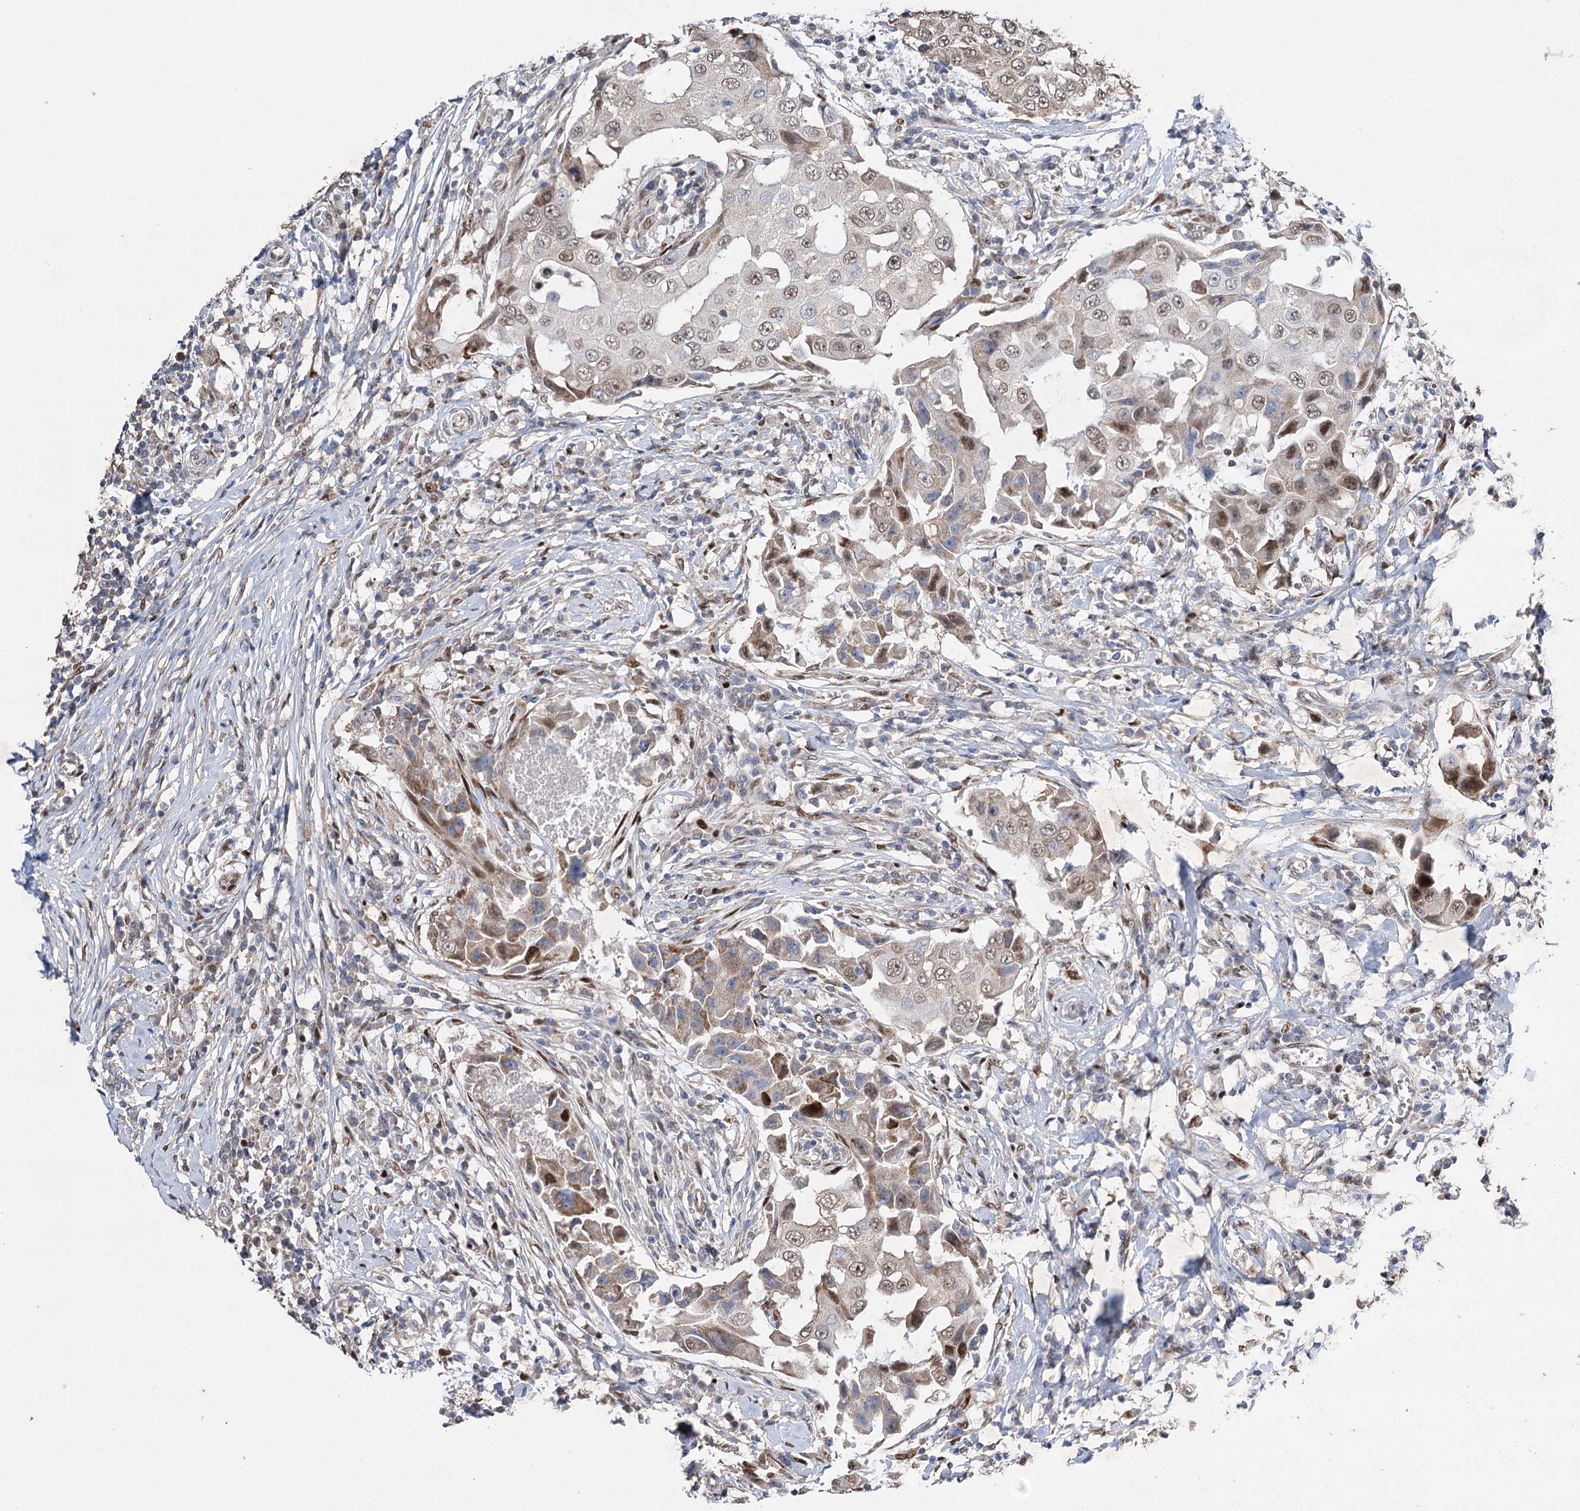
{"staining": {"intensity": "moderate", "quantity": ">75%", "location": "nuclear"}, "tissue": "breast cancer", "cell_type": "Tumor cells", "image_type": "cancer", "snomed": [{"axis": "morphology", "description": "Duct carcinoma"}, {"axis": "topography", "description": "Breast"}], "caption": "IHC (DAB (3,3'-diaminobenzidine)) staining of breast intraductal carcinoma demonstrates moderate nuclear protein positivity in about >75% of tumor cells. (DAB (3,3'-diaminobenzidine) = brown stain, brightfield microscopy at high magnification).", "gene": "NFU1", "patient": {"sex": "female", "age": 27}}